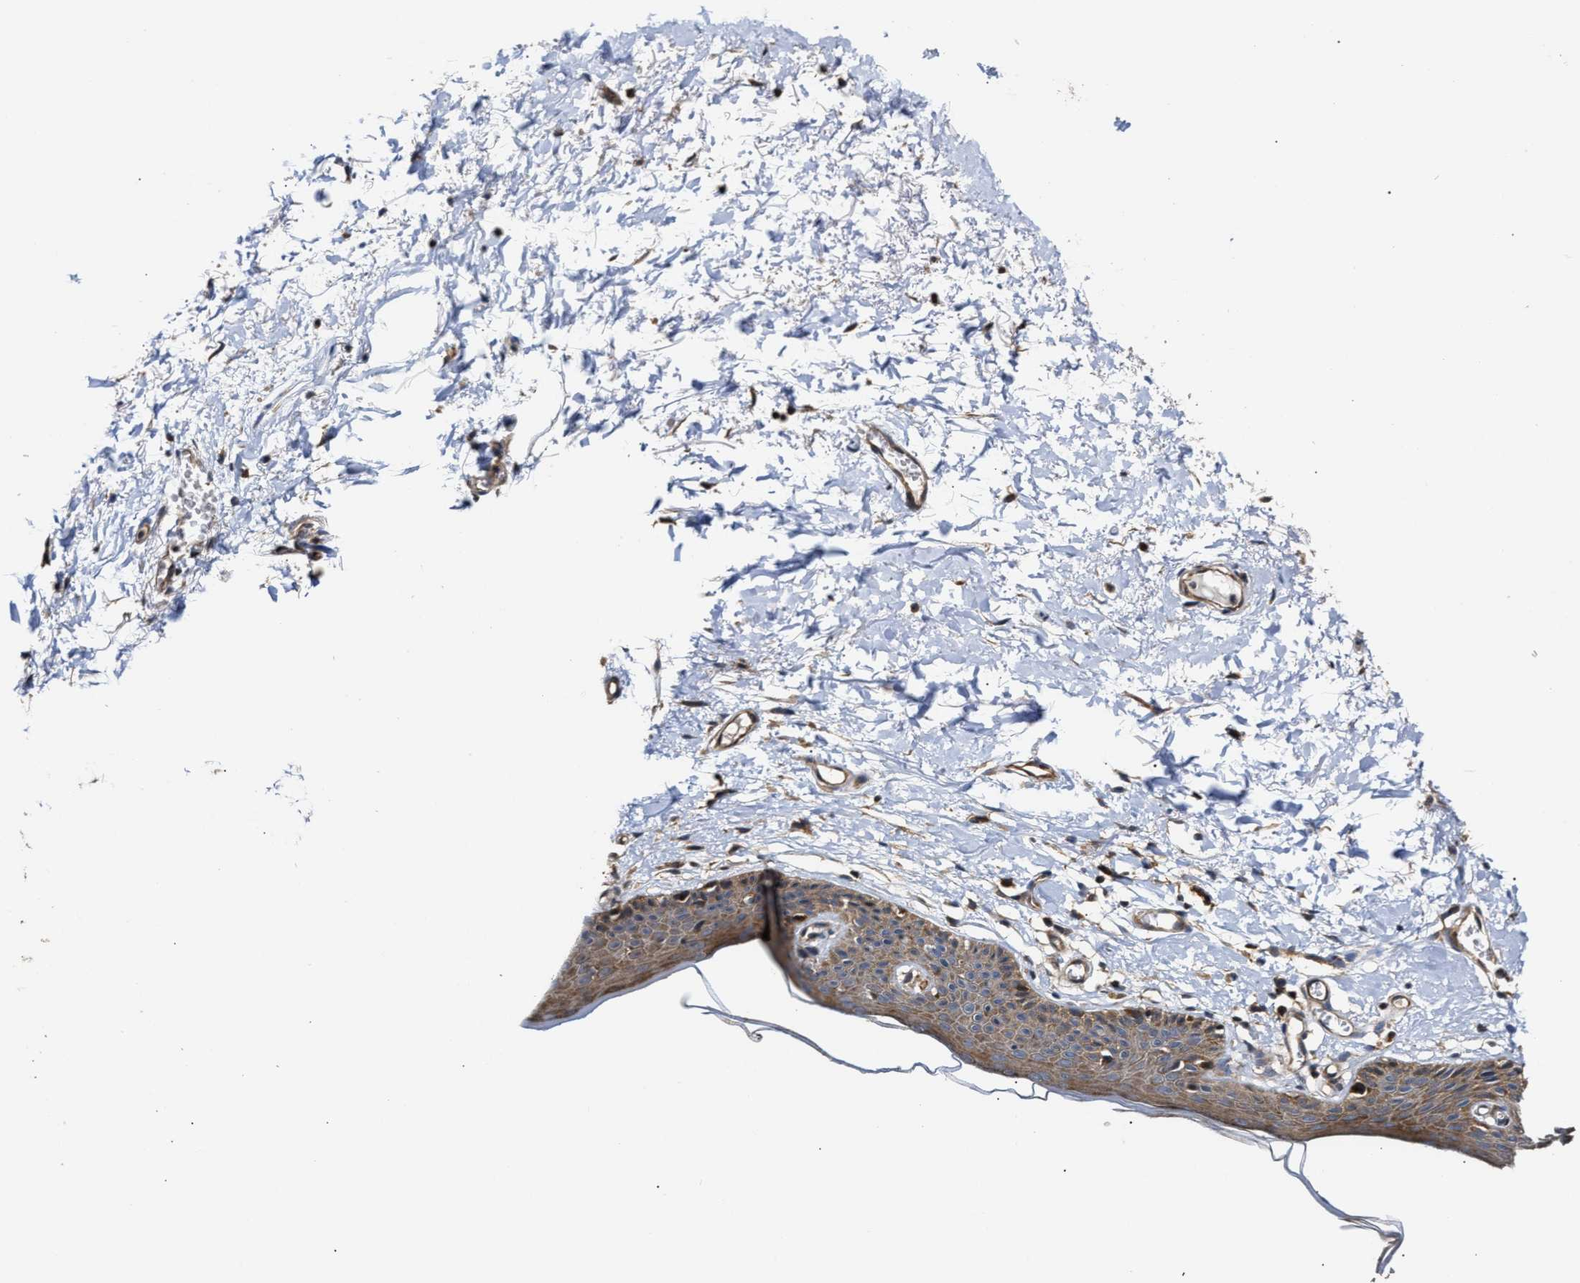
{"staining": {"intensity": "moderate", "quantity": ">75%", "location": "cytoplasmic/membranous"}, "tissue": "skin", "cell_type": "Epidermal cells", "image_type": "normal", "snomed": [{"axis": "morphology", "description": "Normal tissue, NOS"}, {"axis": "topography", "description": "Vulva"}], "caption": "Immunohistochemical staining of benign human skin demonstrates medium levels of moderate cytoplasmic/membranous positivity in about >75% of epidermal cells. The protein is stained brown, and the nuclei are stained in blue (DAB (3,3'-diaminobenzidine) IHC with brightfield microscopy, high magnification).", "gene": "CLIP2", "patient": {"sex": "female", "age": 54}}